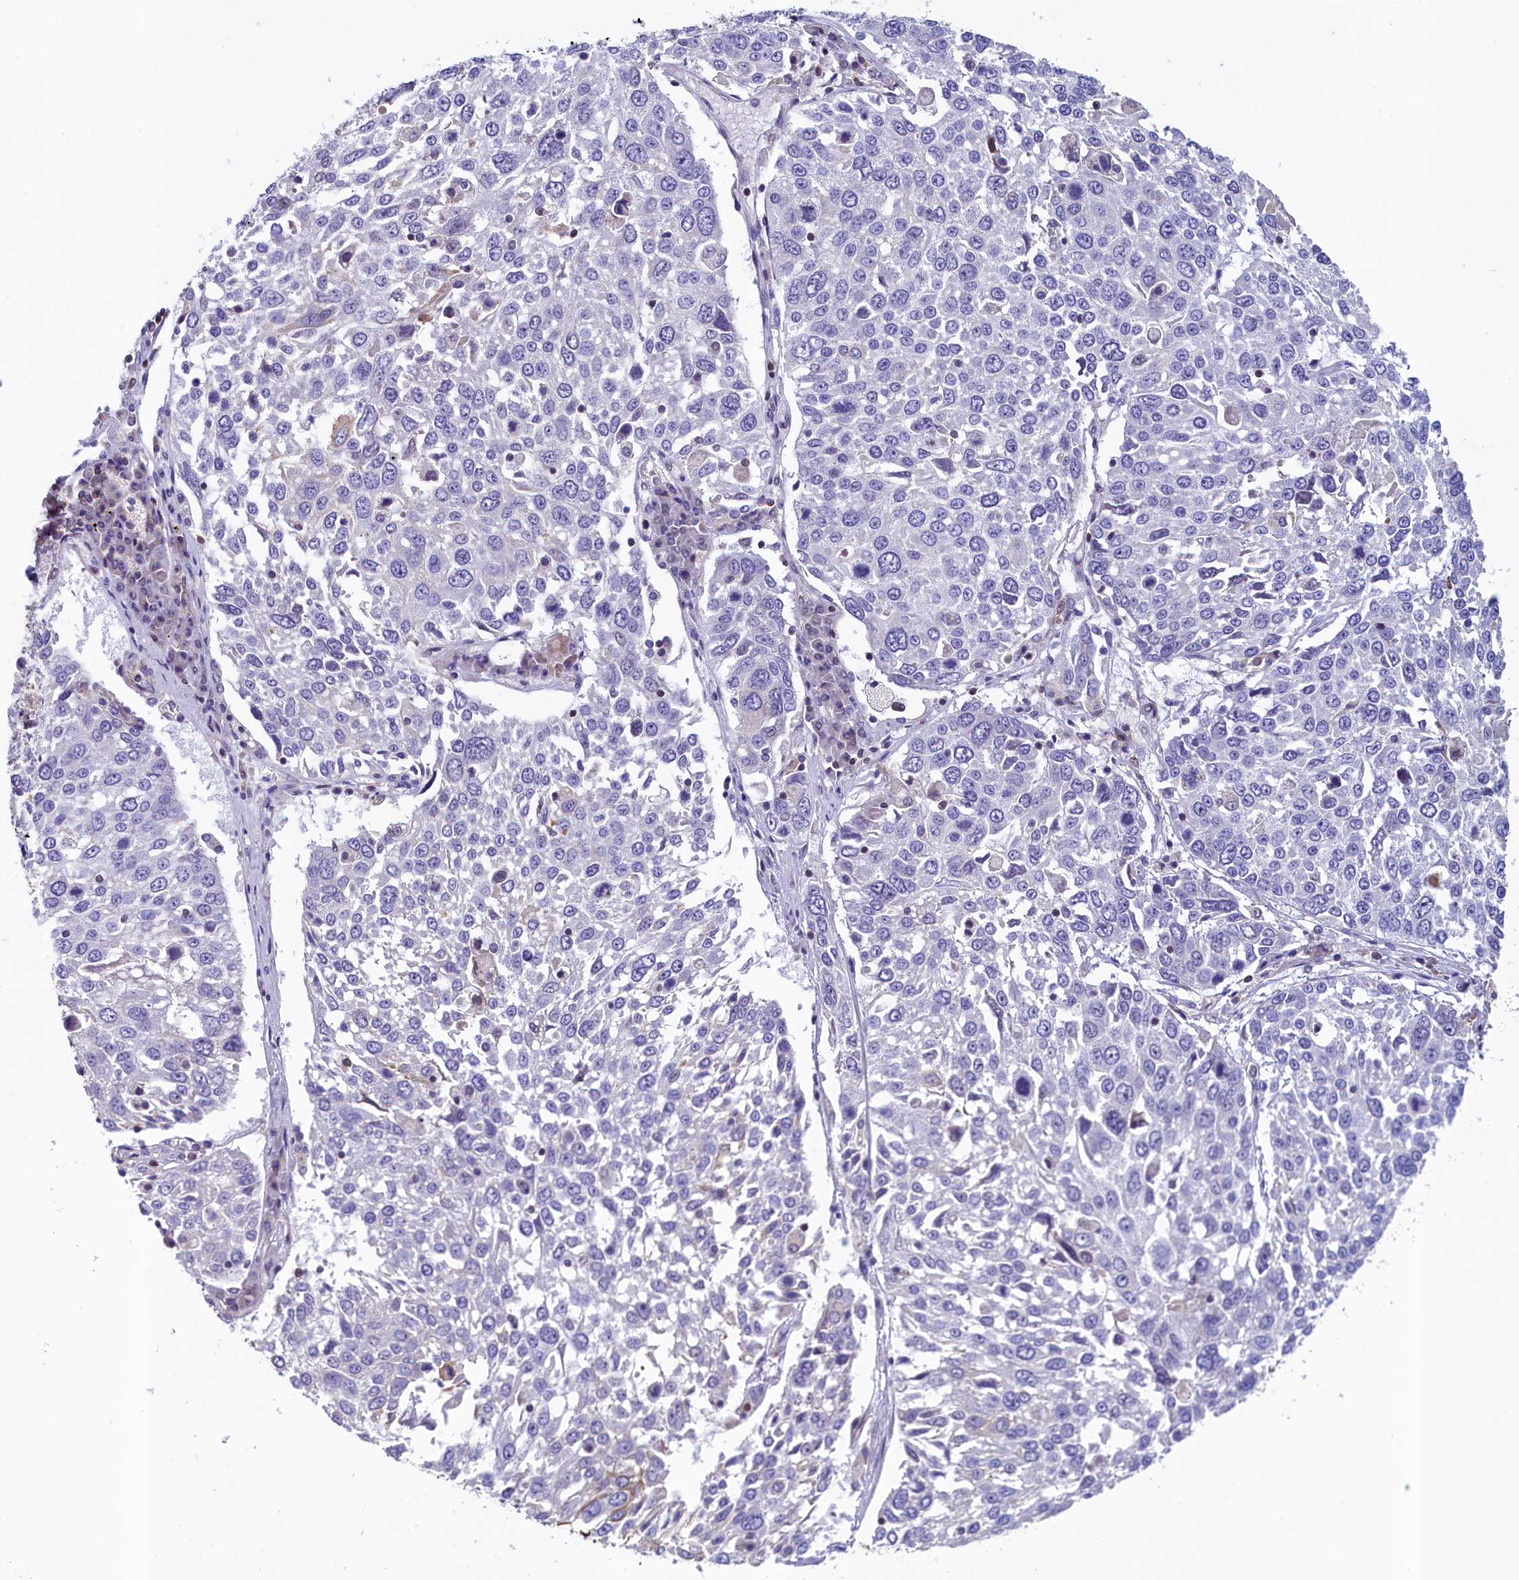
{"staining": {"intensity": "negative", "quantity": "none", "location": "none"}, "tissue": "lung cancer", "cell_type": "Tumor cells", "image_type": "cancer", "snomed": [{"axis": "morphology", "description": "Squamous cell carcinoma, NOS"}, {"axis": "topography", "description": "Lung"}], "caption": "Tumor cells show no significant positivity in lung cancer.", "gene": "TRAF3IP3", "patient": {"sex": "male", "age": 65}}